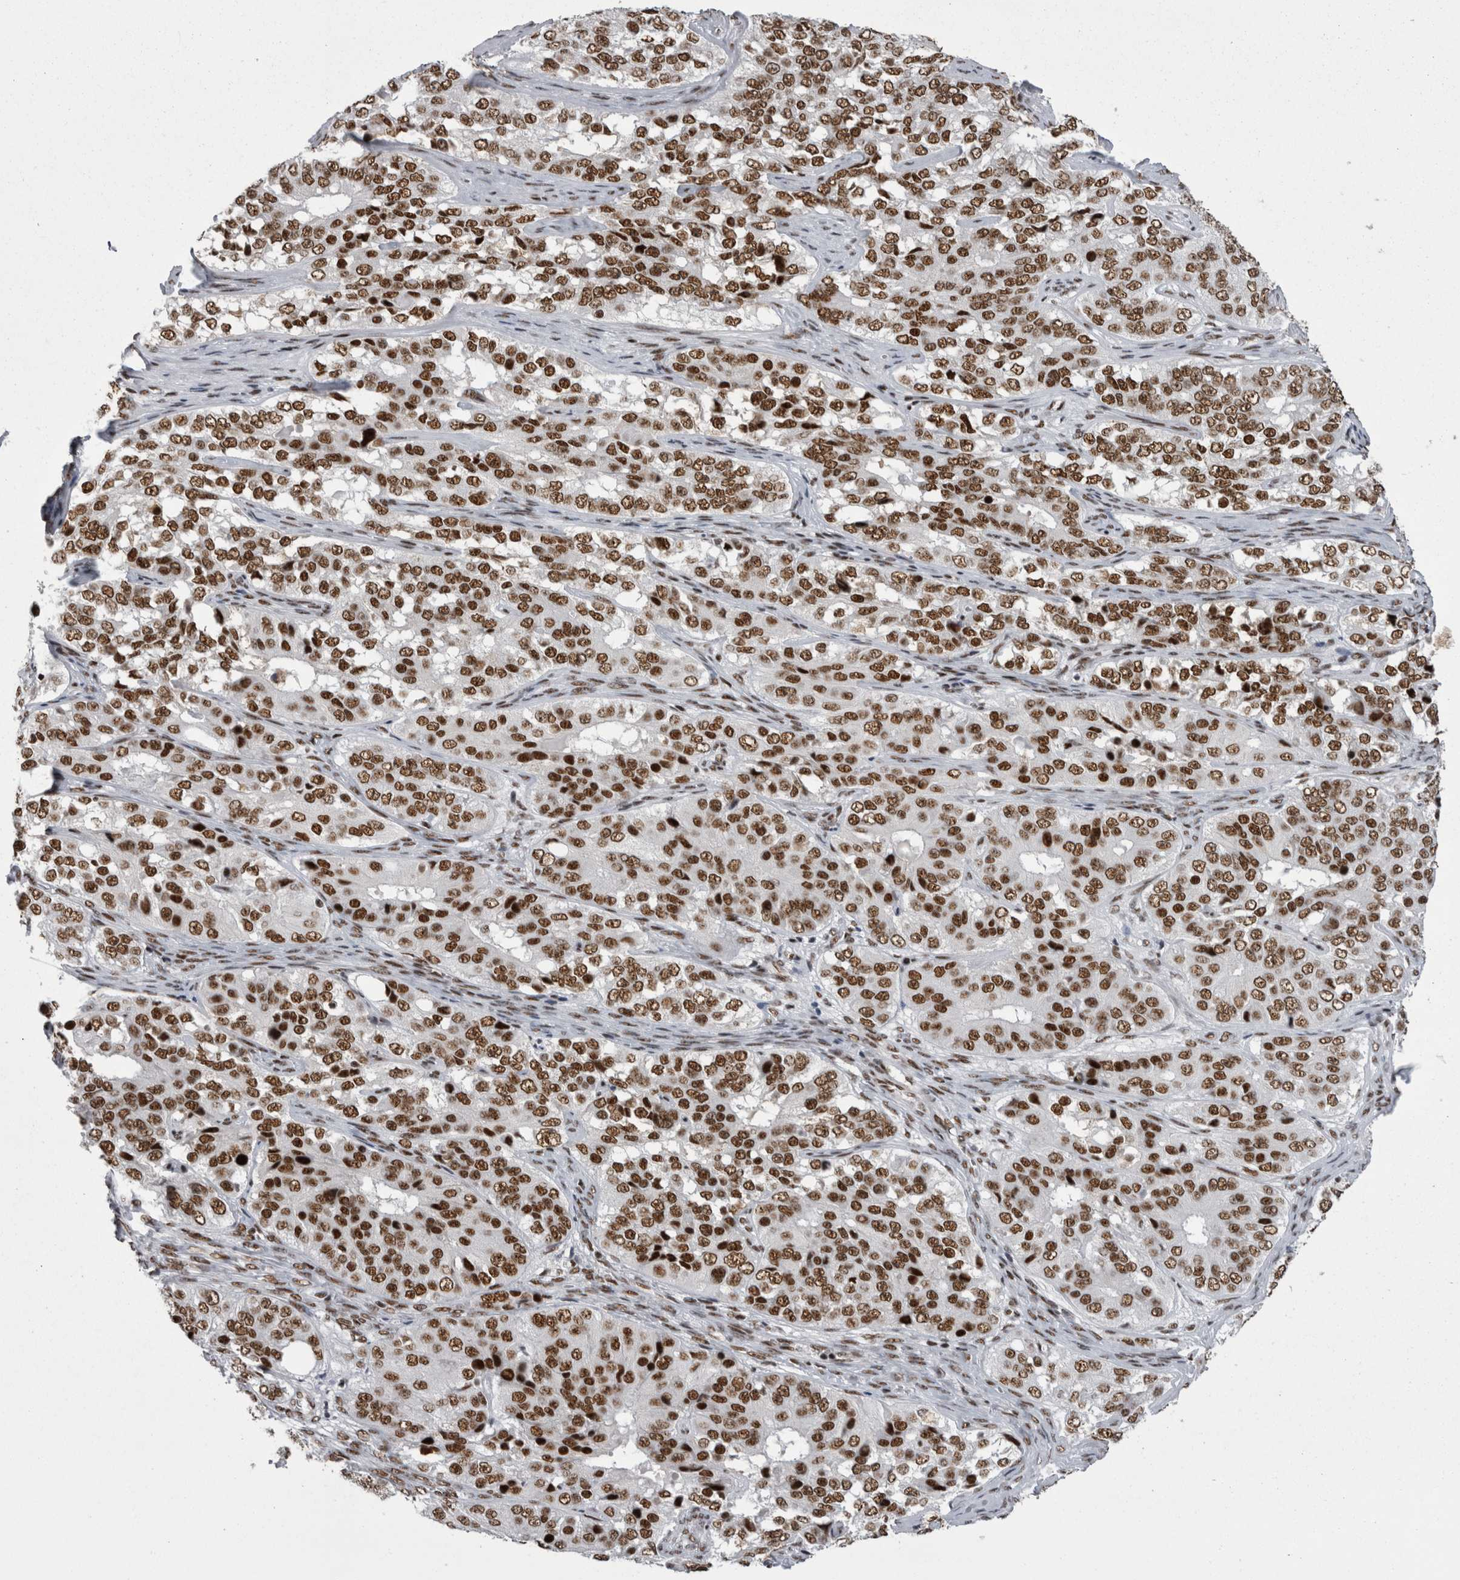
{"staining": {"intensity": "strong", "quantity": ">75%", "location": "nuclear"}, "tissue": "ovarian cancer", "cell_type": "Tumor cells", "image_type": "cancer", "snomed": [{"axis": "morphology", "description": "Carcinoma, endometroid"}, {"axis": "topography", "description": "Ovary"}], "caption": "Immunohistochemical staining of ovarian cancer (endometroid carcinoma) demonstrates high levels of strong nuclear expression in approximately >75% of tumor cells. The staining was performed using DAB (3,3'-diaminobenzidine), with brown indicating positive protein expression. Nuclei are stained blue with hematoxylin.", "gene": "SNRNP40", "patient": {"sex": "female", "age": 51}}